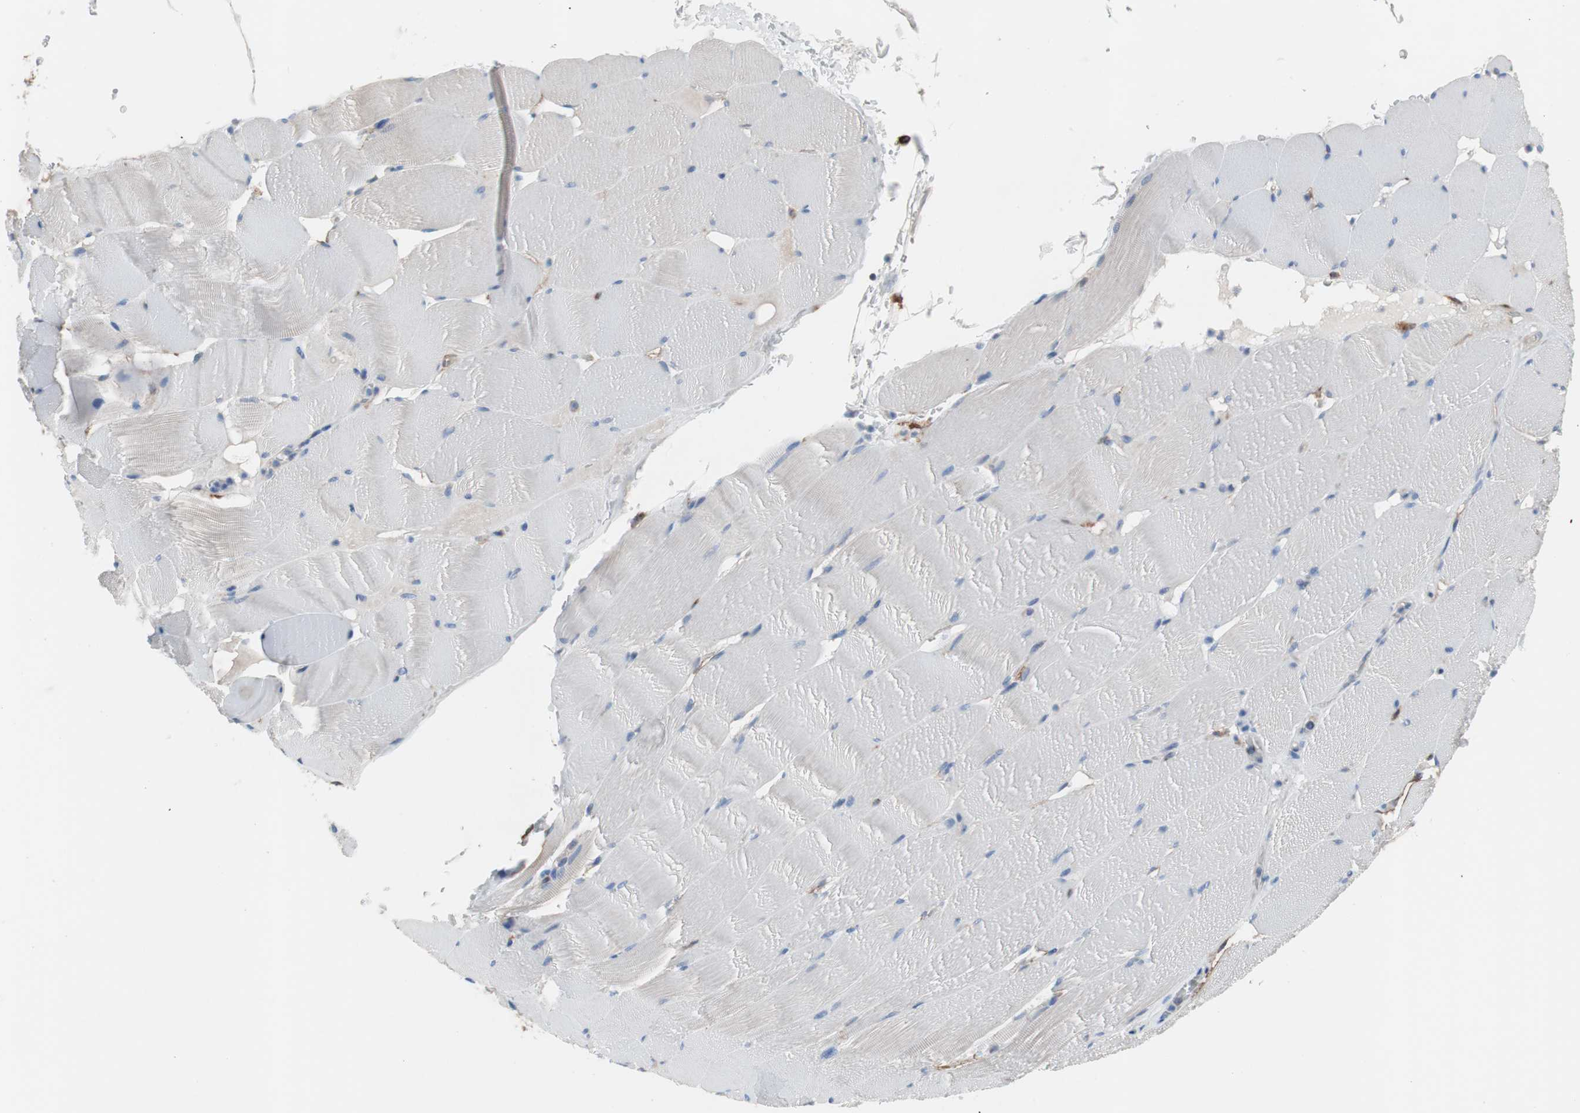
{"staining": {"intensity": "negative", "quantity": "none", "location": "none"}, "tissue": "skeletal muscle", "cell_type": "Myocytes", "image_type": "normal", "snomed": [{"axis": "morphology", "description": "Normal tissue, NOS"}, {"axis": "topography", "description": "Skeletal muscle"}], "caption": "This is an IHC histopathology image of normal human skeletal muscle. There is no expression in myocytes.", "gene": "CD81", "patient": {"sex": "male", "age": 62}}